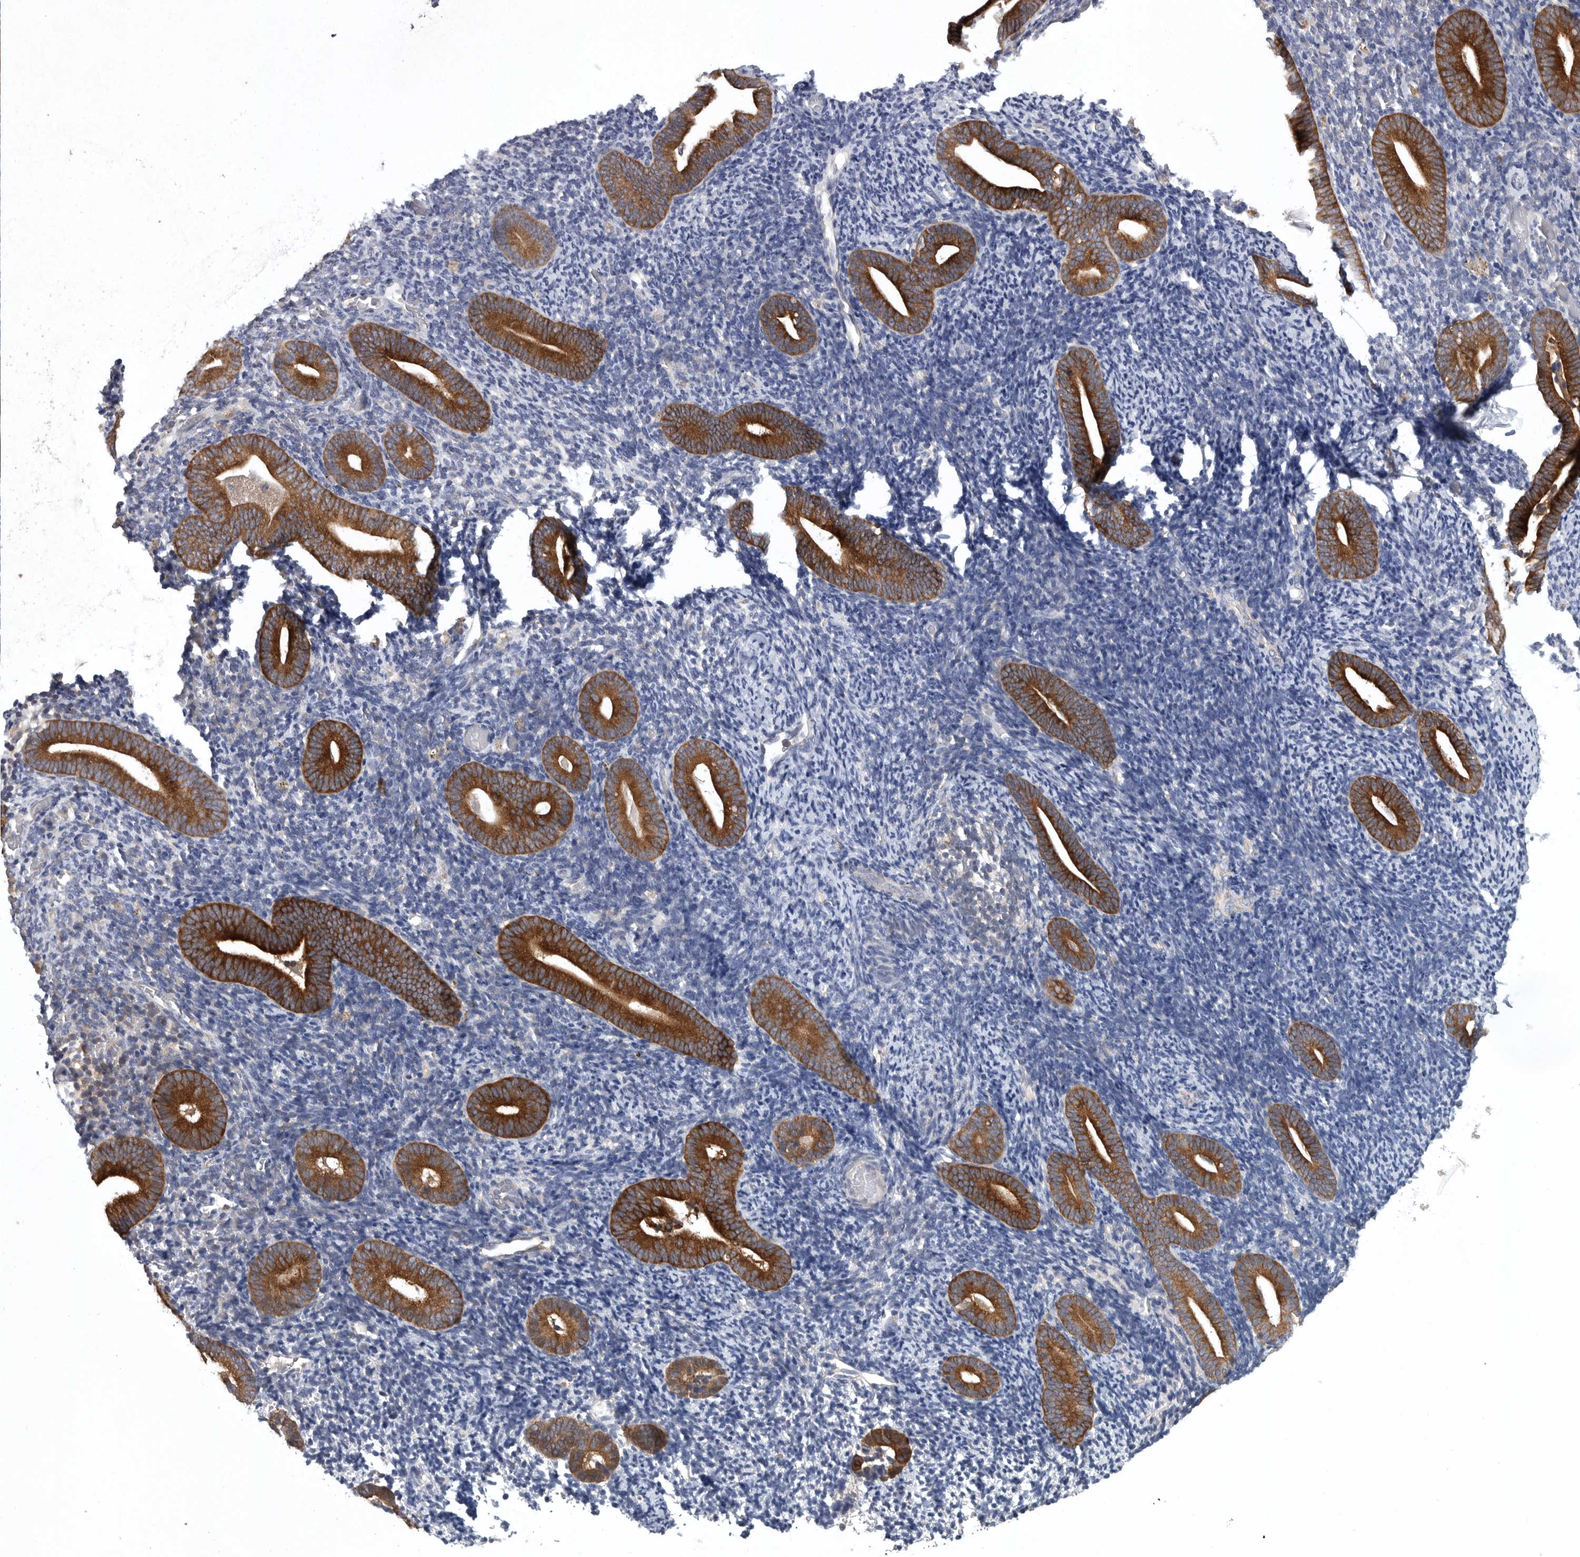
{"staining": {"intensity": "negative", "quantity": "none", "location": "none"}, "tissue": "endometrium", "cell_type": "Cells in endometrial stroma", "image_type": "normal", "snomed": [{"axis": "morphology", "description": "Normal tissue, NOS"}, {"axis": "topography", "description": "Endometrium"}], "caption": "The immunohistochemistry (IHC) photomicrograph has no significant positivity in cells in endometrial stroma of endometrium. (DAB (3,3'-diaminobenzidine) immunohistochemistry (IHC), high magnification).", "gene": "OXR1", "patient": {"sex": "female", "age": 51}}